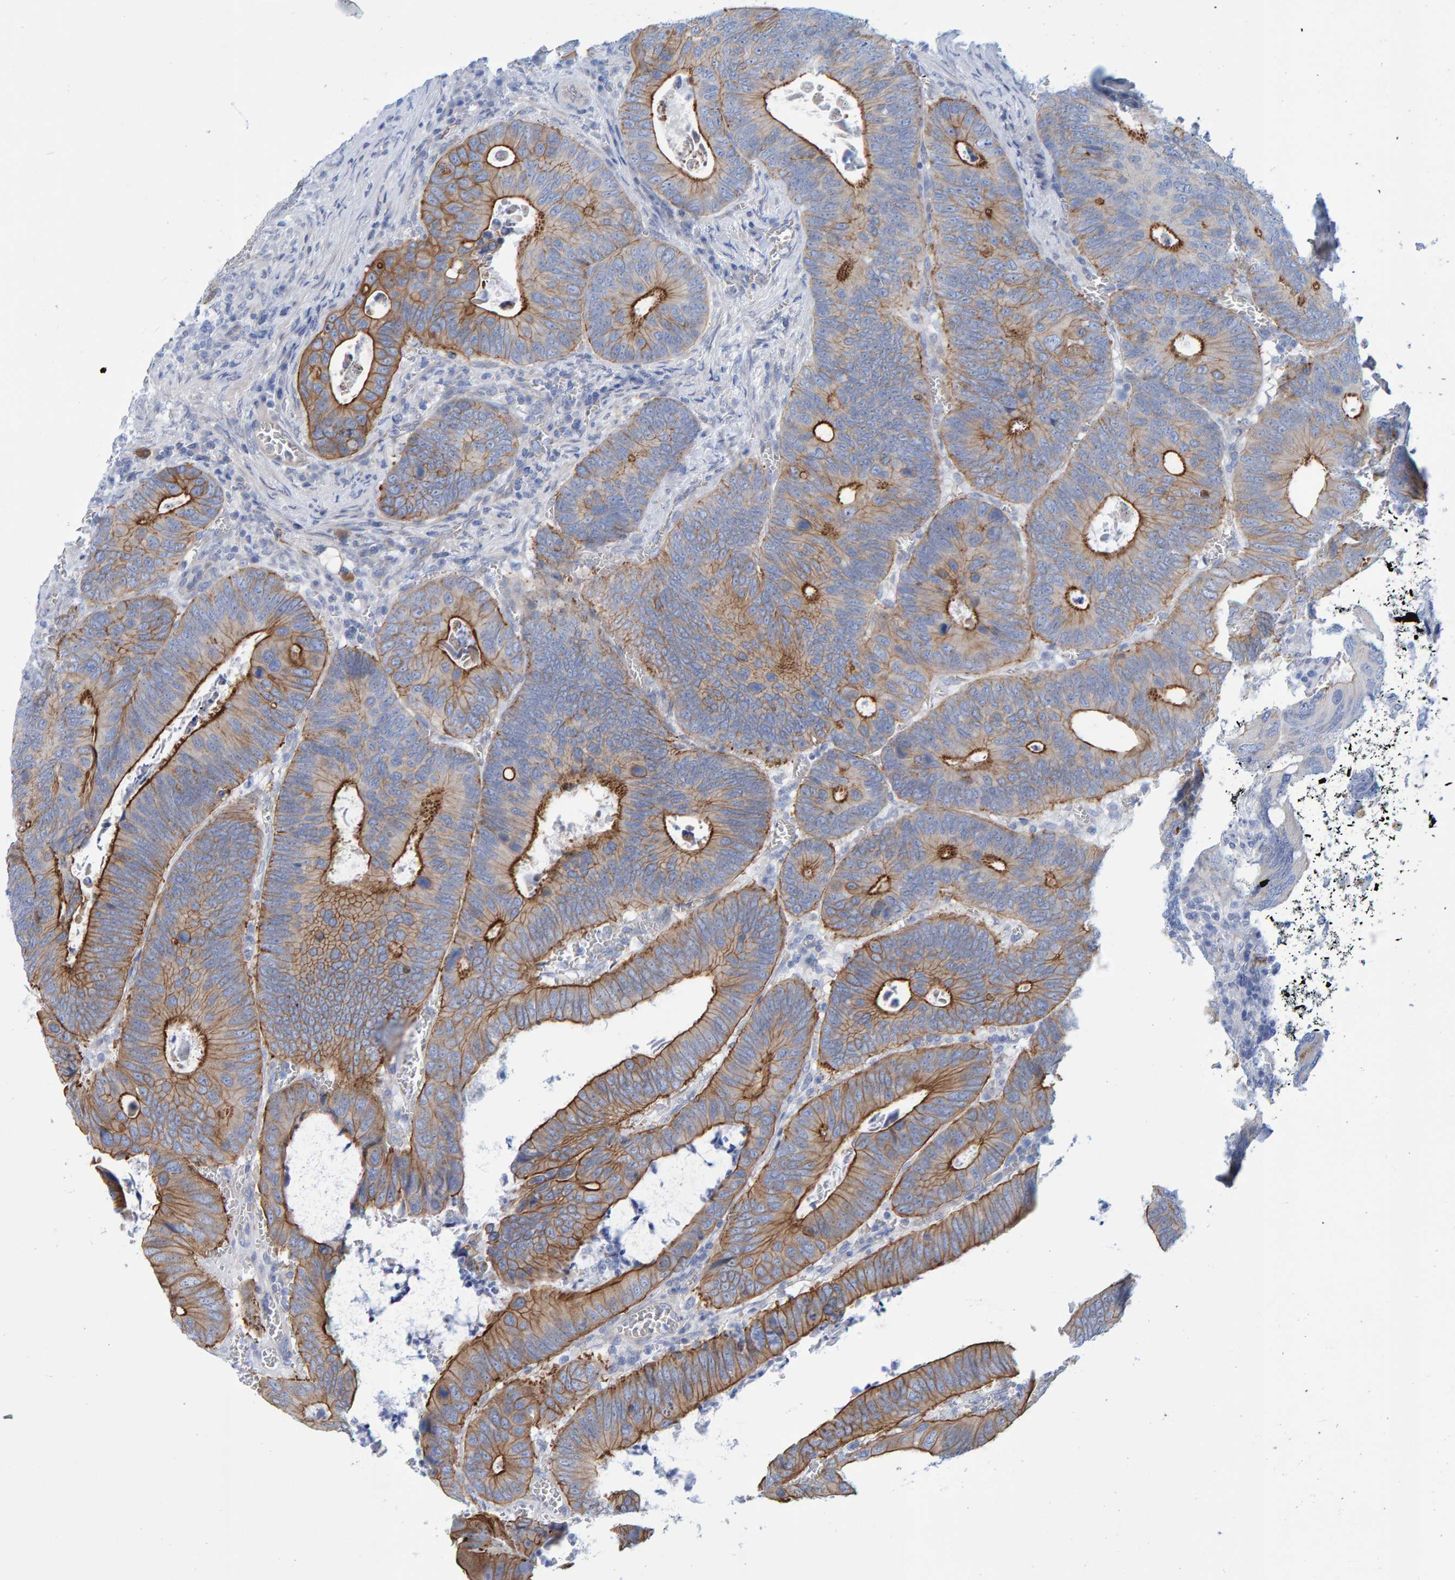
{"staining": {"intensity": "moderate", "quantity": ">75%", "location": "cytoplasmic/membranous"}, "tissue": "colorectal cancer", "cell_type": "Tumor cells", "image_type": "cancer", "snomed": [{"axis": "morphology", "description": "Inflammation, NOS"}, {"axis": "morphology", "description": "Adenocarcinoma, NOS"}, {"axis": "topography", "description": "Colon"}], "caption": "The immunohistochemical stain shows moderate cytoplasmic/membranous expression in tumor cells of colorectal adenocarcinoma tissue. (DAB (3,3'-diaminobenzidine) = brown stain, brightfield microscopy at high magnification).", "gene": "JAKMIP3", "patient": {"sex": "male", "age": 72}}